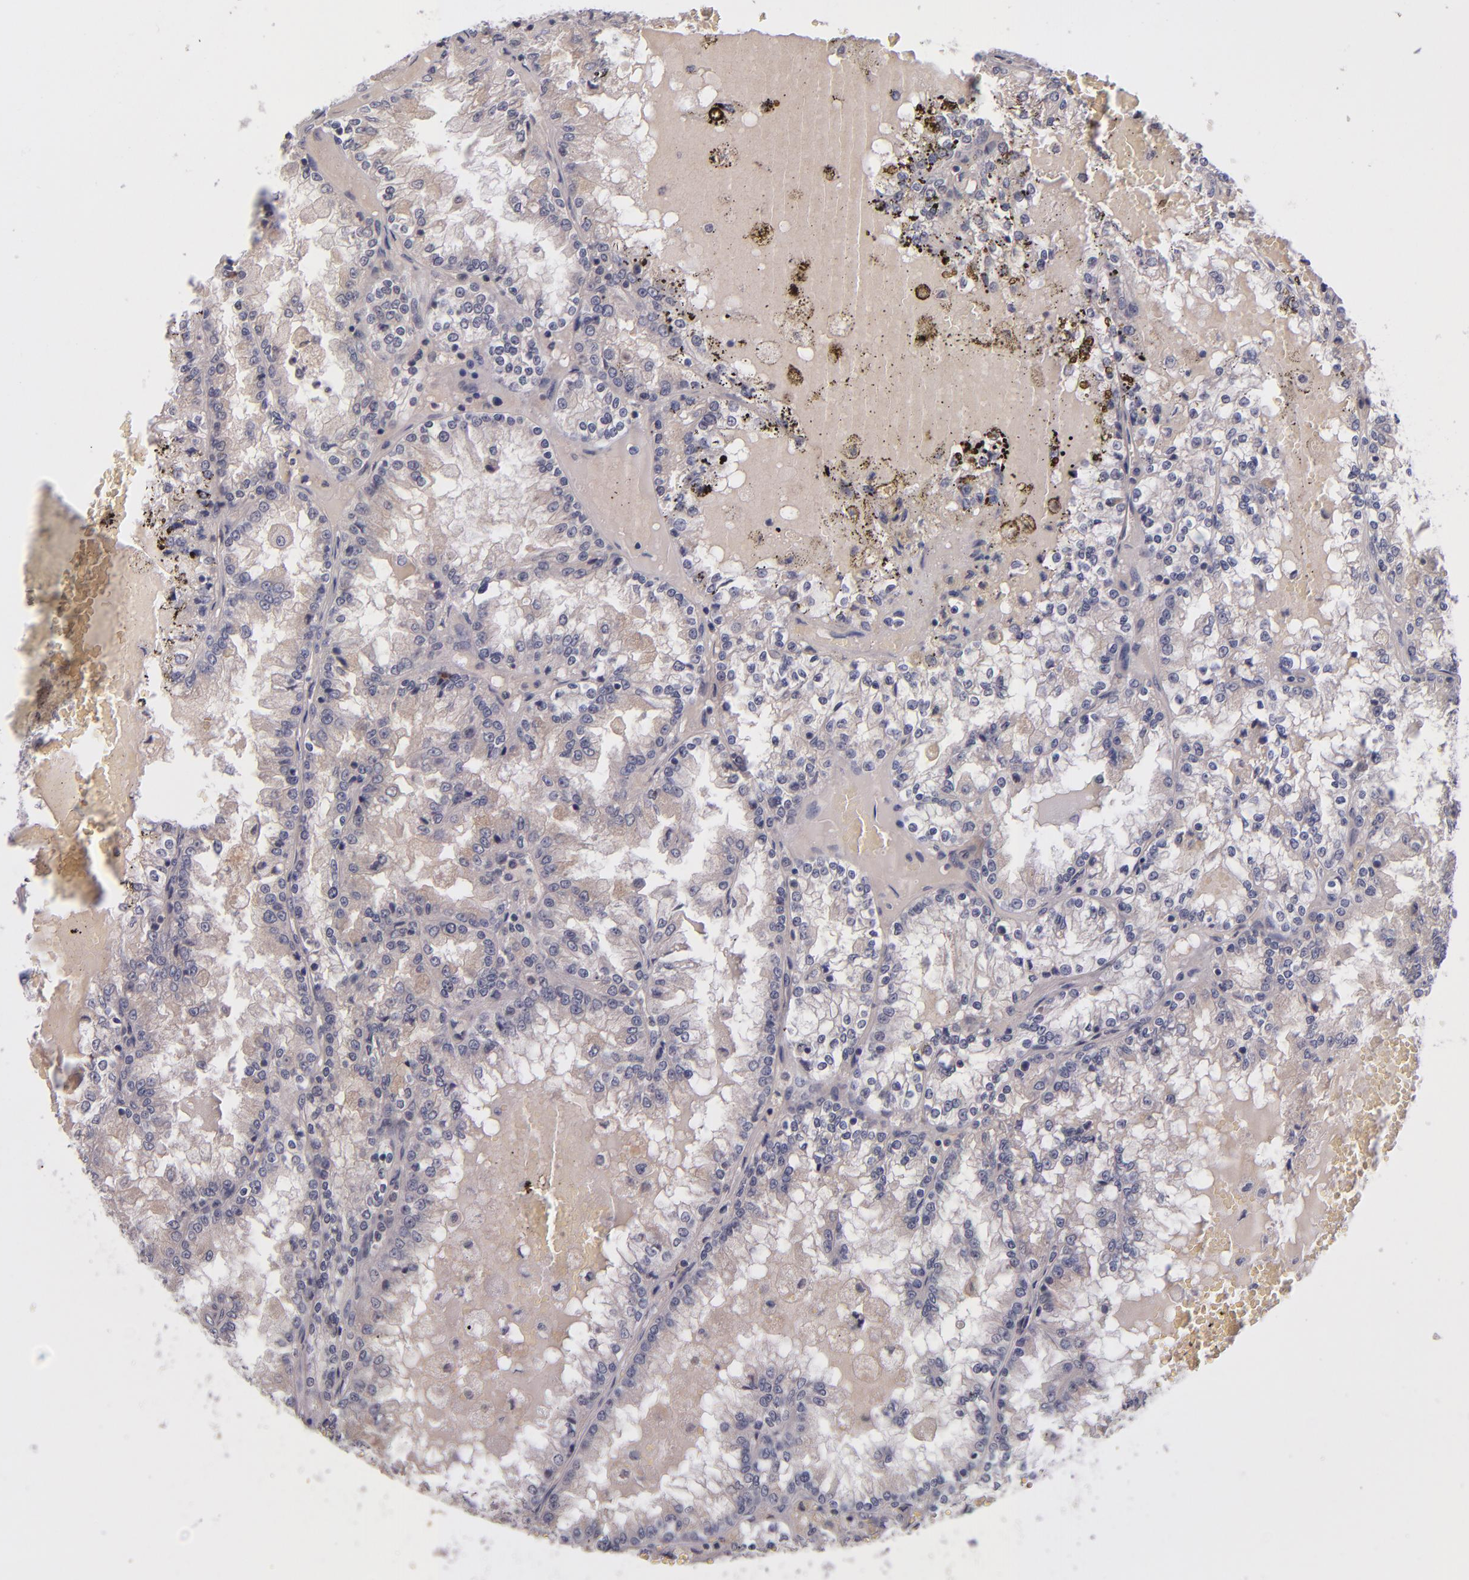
{"staining": {"intensity": "weak", "quantity": "<25%", "location": "cytoplasmic/membranous"}, "tissue": "renal cancer", "cell_type": "Tumor cells", "image_type": "cancer", "snomed": [{"axis": "morphology", "description": "Adenocarcinoma, NOS"}, {"axis": "topography", "description": "Kidney"}], "caption": "Tumor cells are negative for protein expression in human renal adenocarcinoma. (Stains: DAB (3,3'-diaminobenzidine) IHC with hematoxylin counter stain, Microscopy: brightfield microscopy at high magnification).", "gene": "TSC2", "patient": {"sex": "female", "age": 56}}